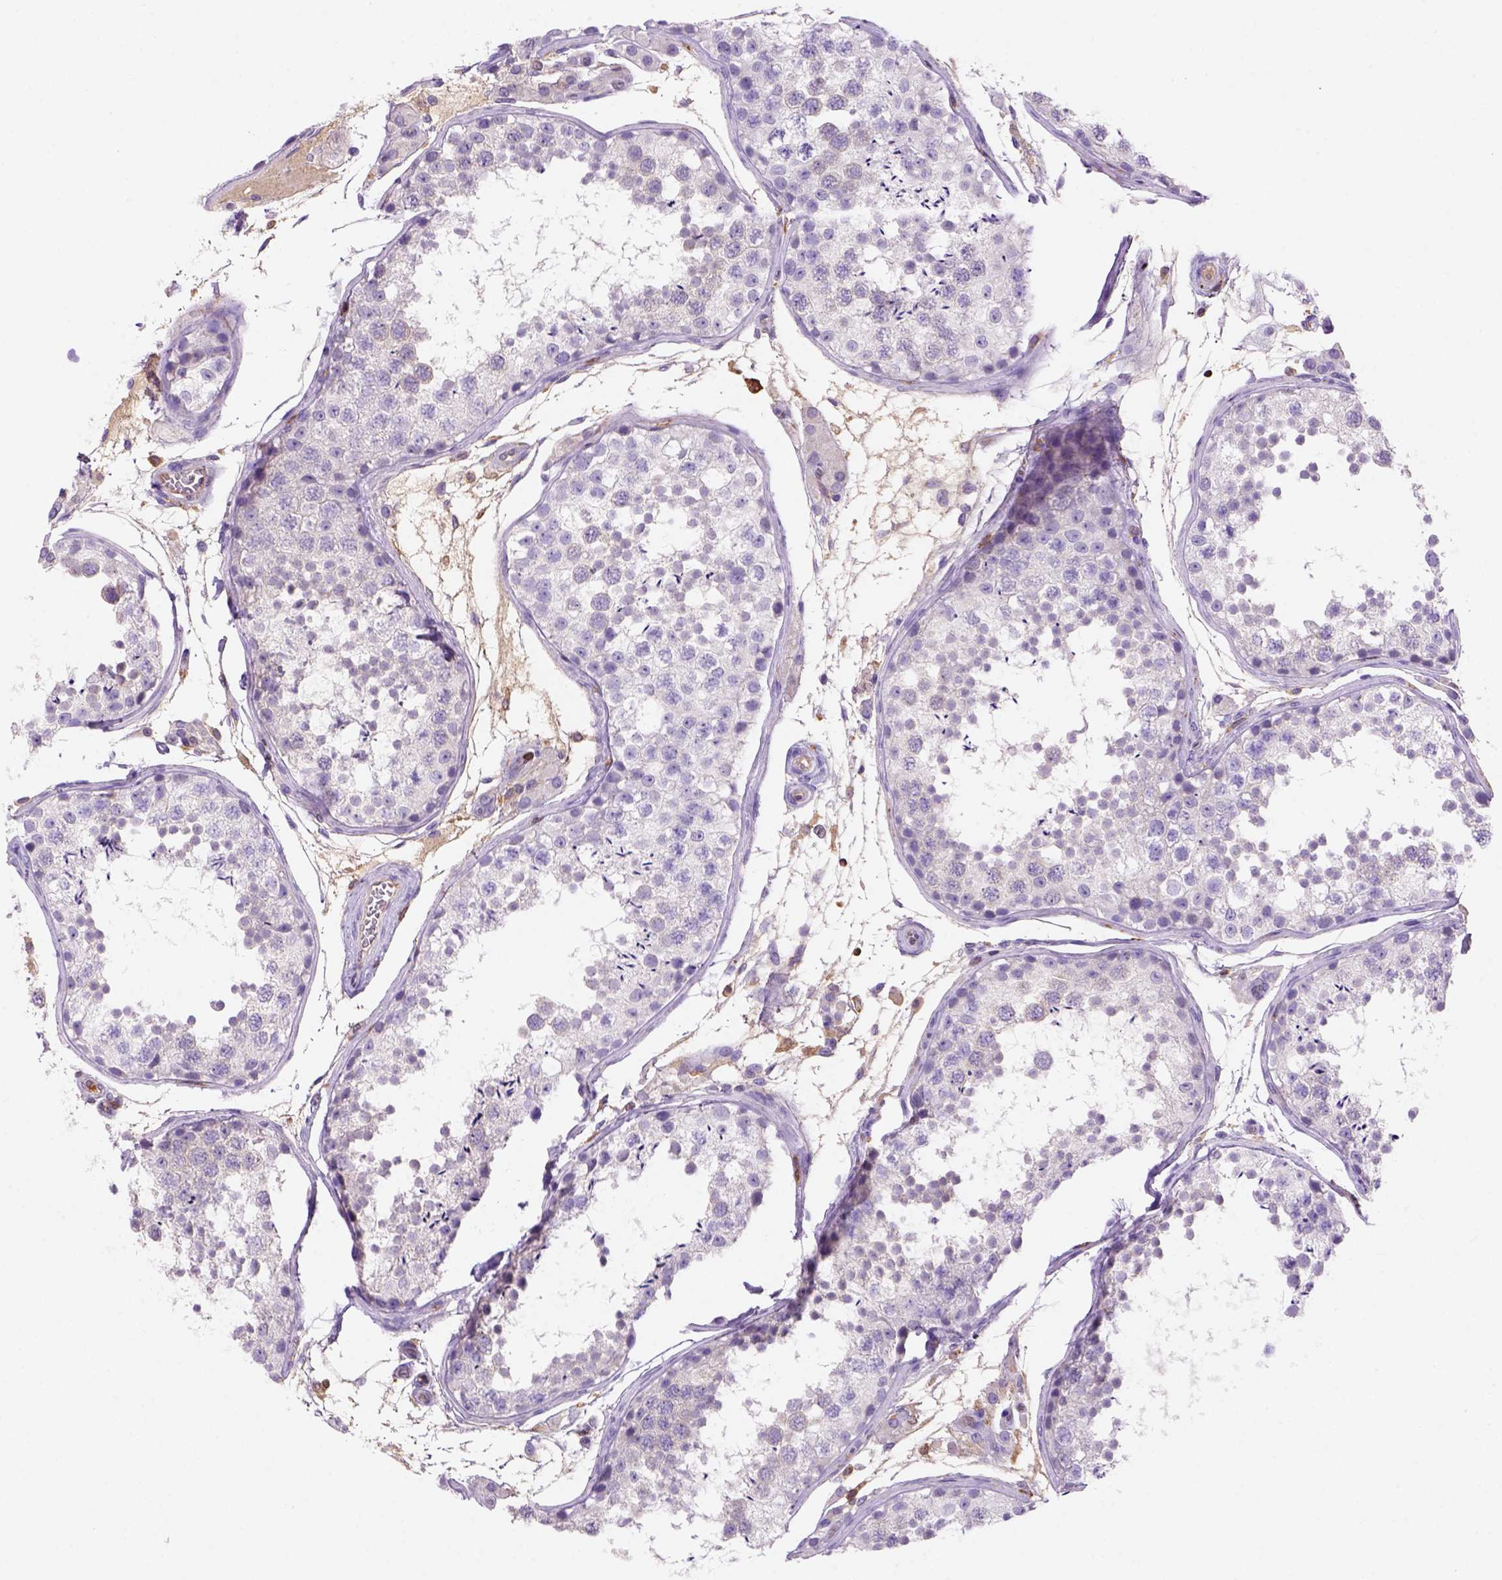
{"staining": {"intensity": "negative", "quantity": "none", "location": "none"}, "tissue": "testis", "cell_type": "Cells in seminiferous ducts", "image_type": "normal", "snomed": [{"axis": "morphology", "description": "Normal tissue, NOS"}, {"axis": "topography", "description": "Testis"}], "caption": "Immunohistochemical staining of normal human testis demonstrates no significant expression in cells in seminiferous ducts.", "gene": "INPP5D", "patient": {"sex": "male", "age": 29}}